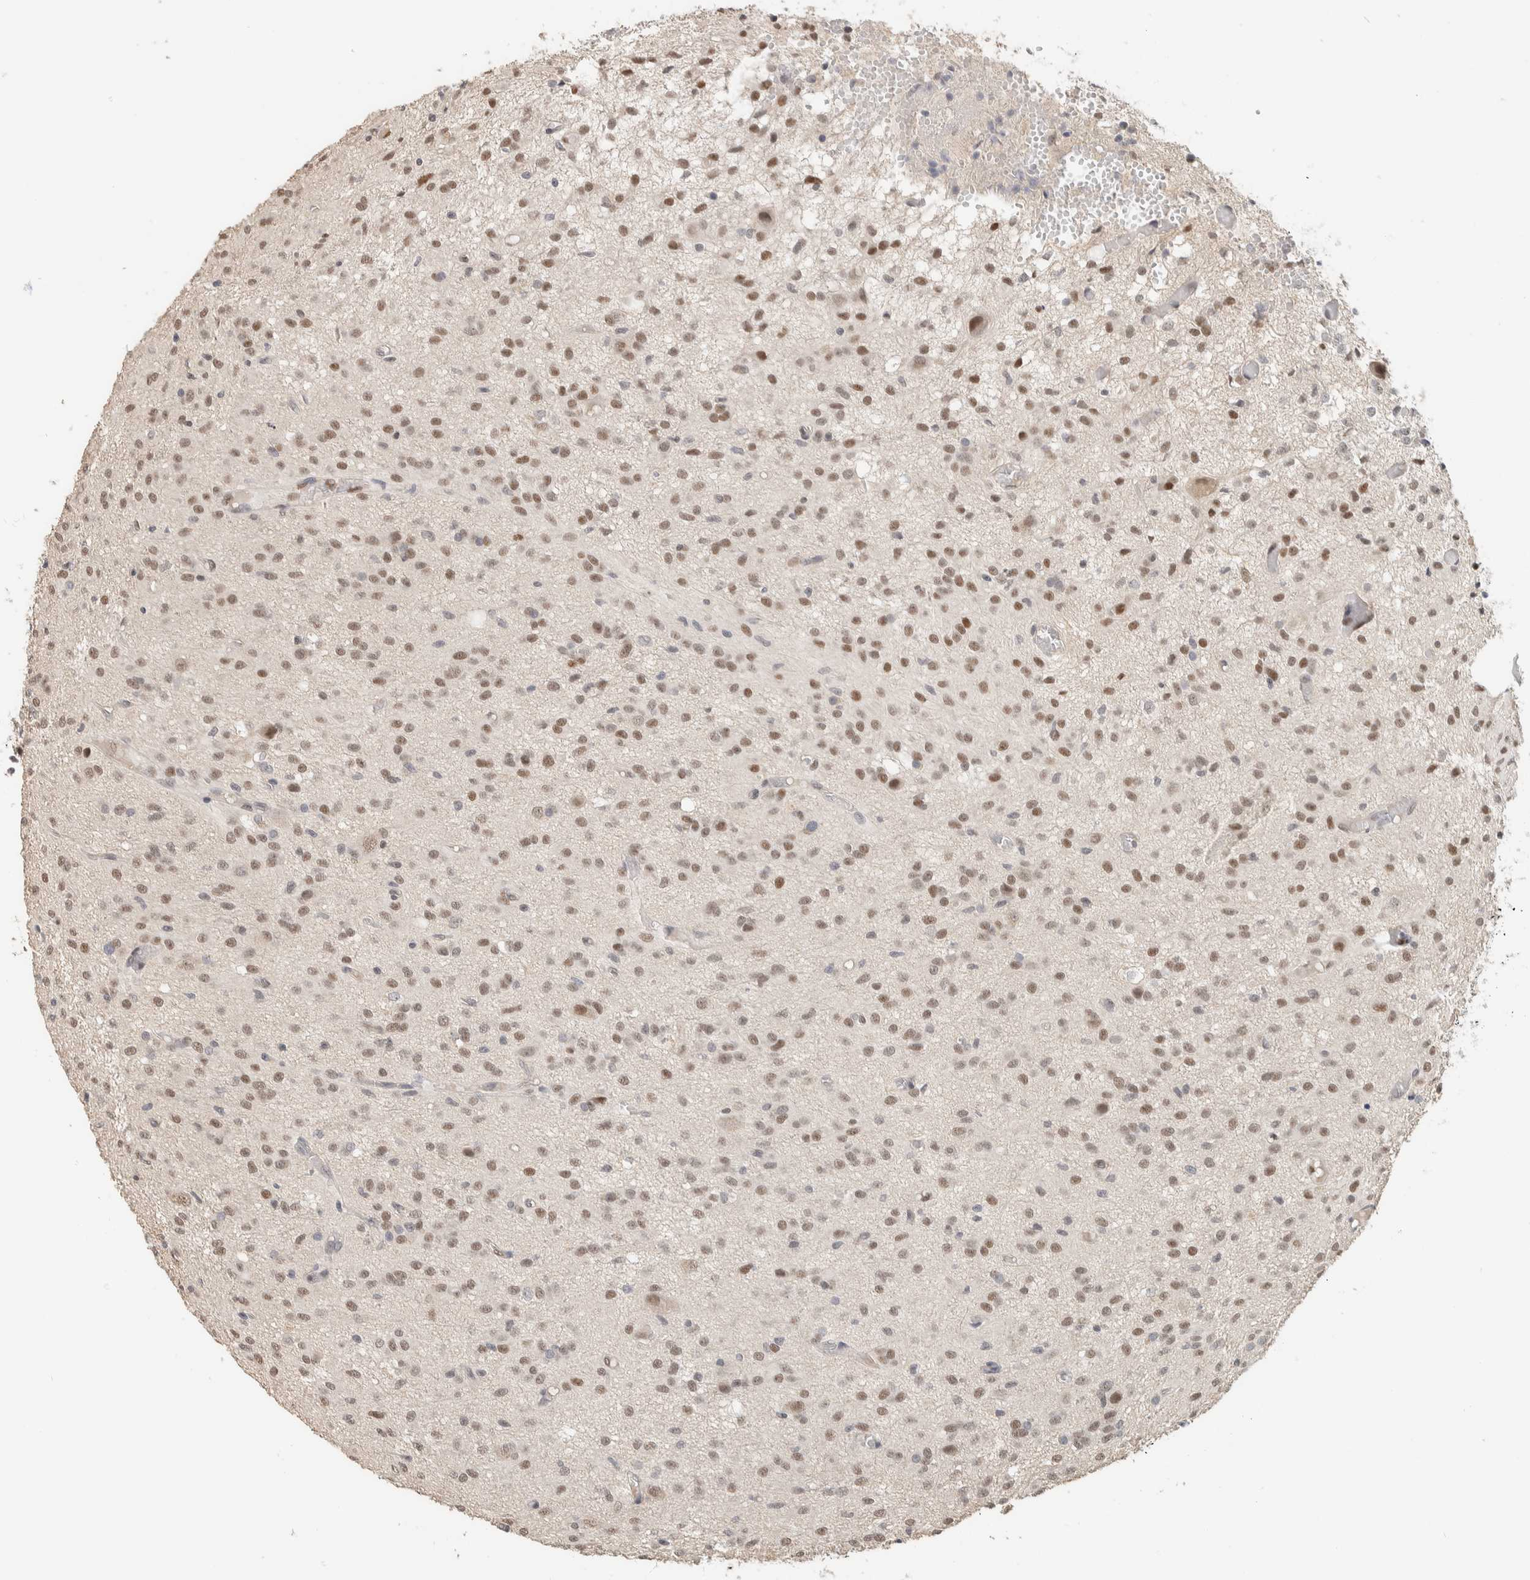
{"staining": {"intensity": "weak", "quantity": ">75%", "location": "nuclear"}, "tissue": "glioma", "cell_type": "Tumor cells", "image_type": "cancer", "snomed": [{"axis": "morphology", "description": "Glioma, malignant, High grade"}, {"axis": "topography", "description": "Brain"}], "caption": "High-power microscopy captured an IHC image of glioma, revealing weak nuclear staining in about >75% of tumor cells. The protein is shown in brown color, while the nuclei are stained blue.", "gene": "PUS7", "patient": {"sex": "female", "age": 59}}